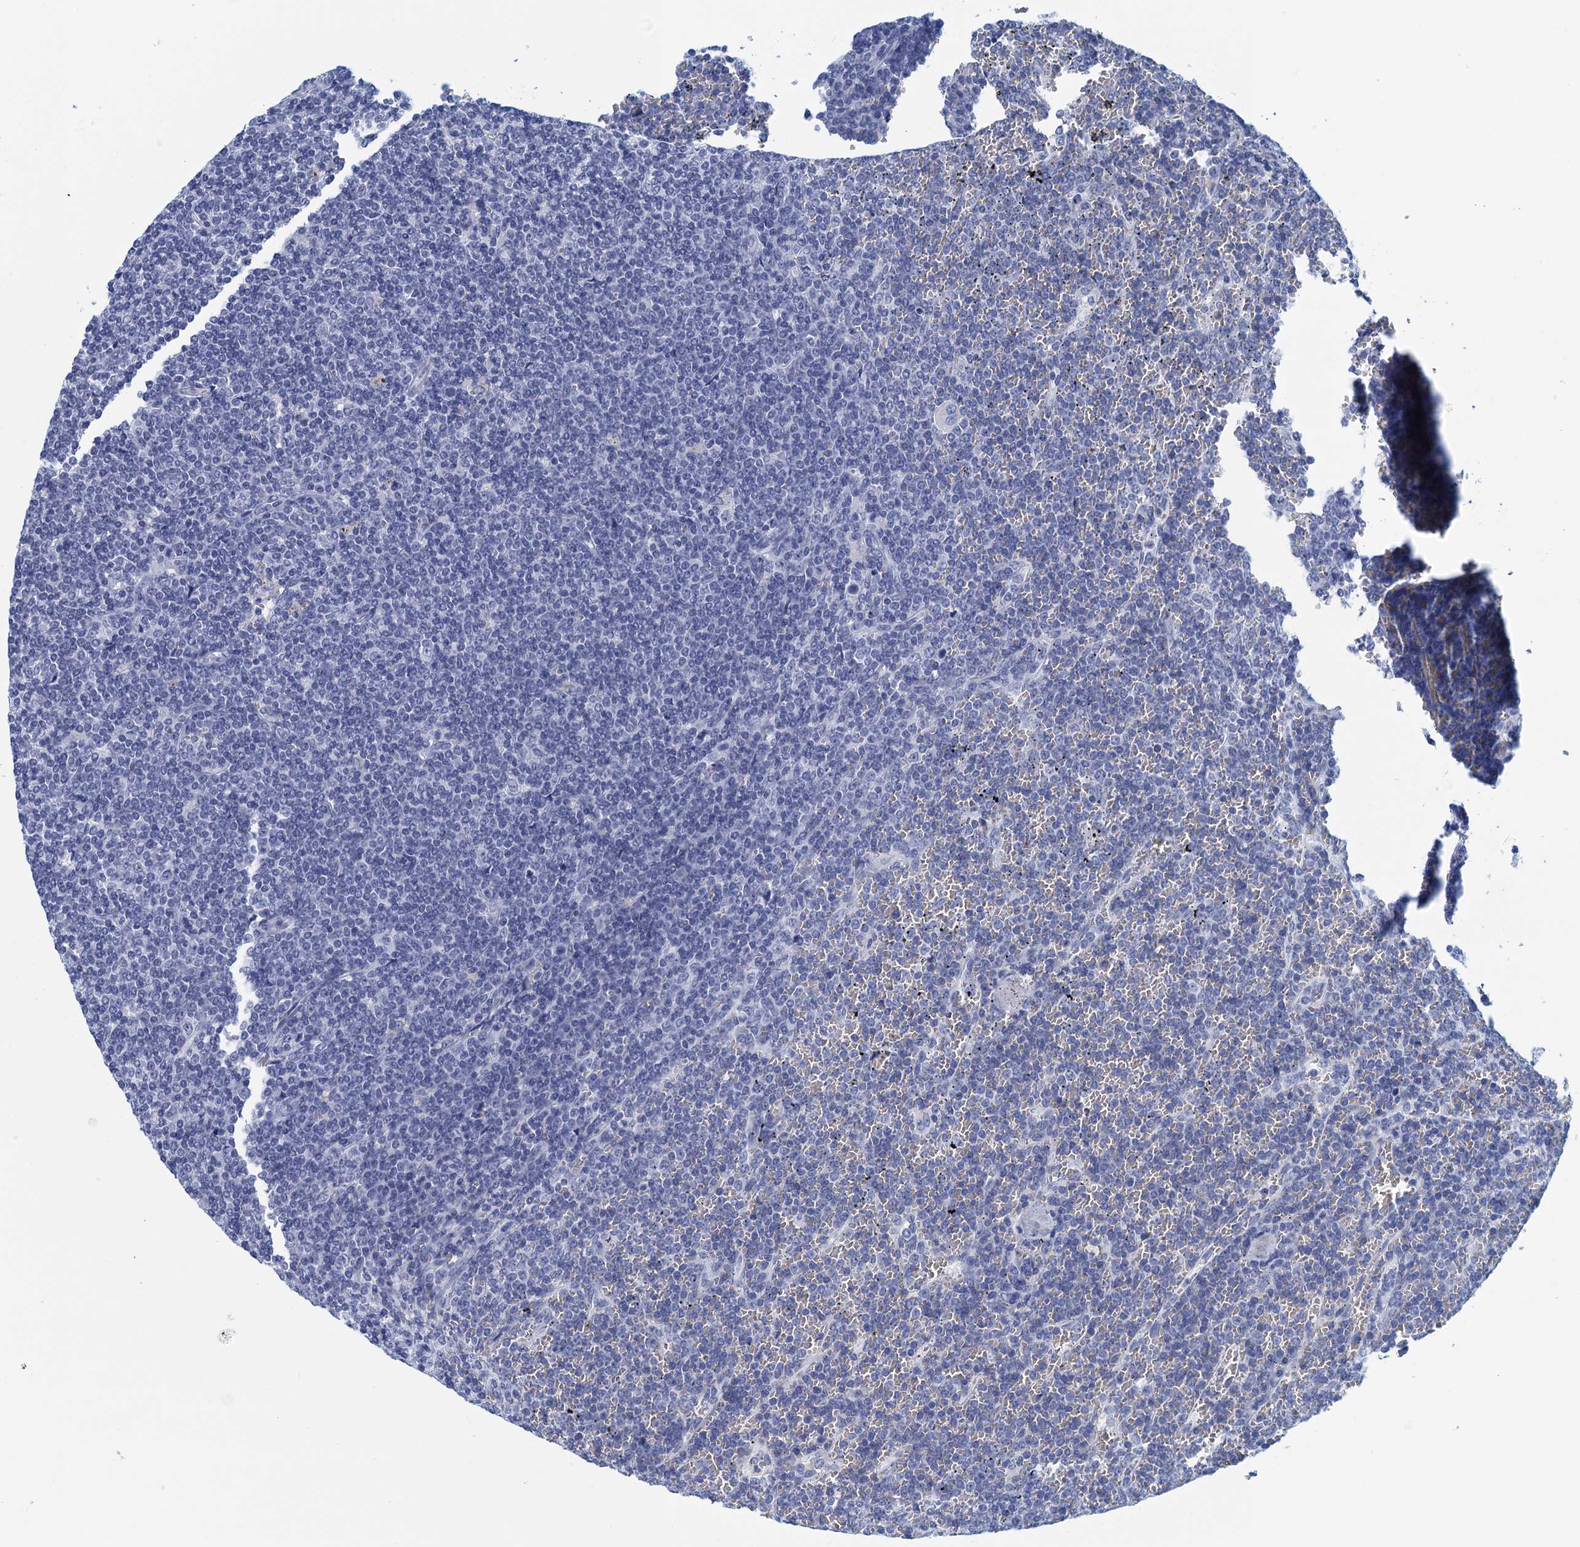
{"staining": {"intensity": "negative", "quantity": "none", "location": "none"}, "tissue": "lymphoma", "cell_type": "Tumor cells", "image_type": "cancer", "snomed": [{"axis": "morphology", "description": "Malignant lymphoma, non-Hodgkin's type, Low grade"}, {"axis": "topography", "description": "Spleen"}], "caption": "Tumor cells show no significant staining in lymphoma.", "gene": "CYP51A1", "patient": {"sex": "female", "age": 19}}